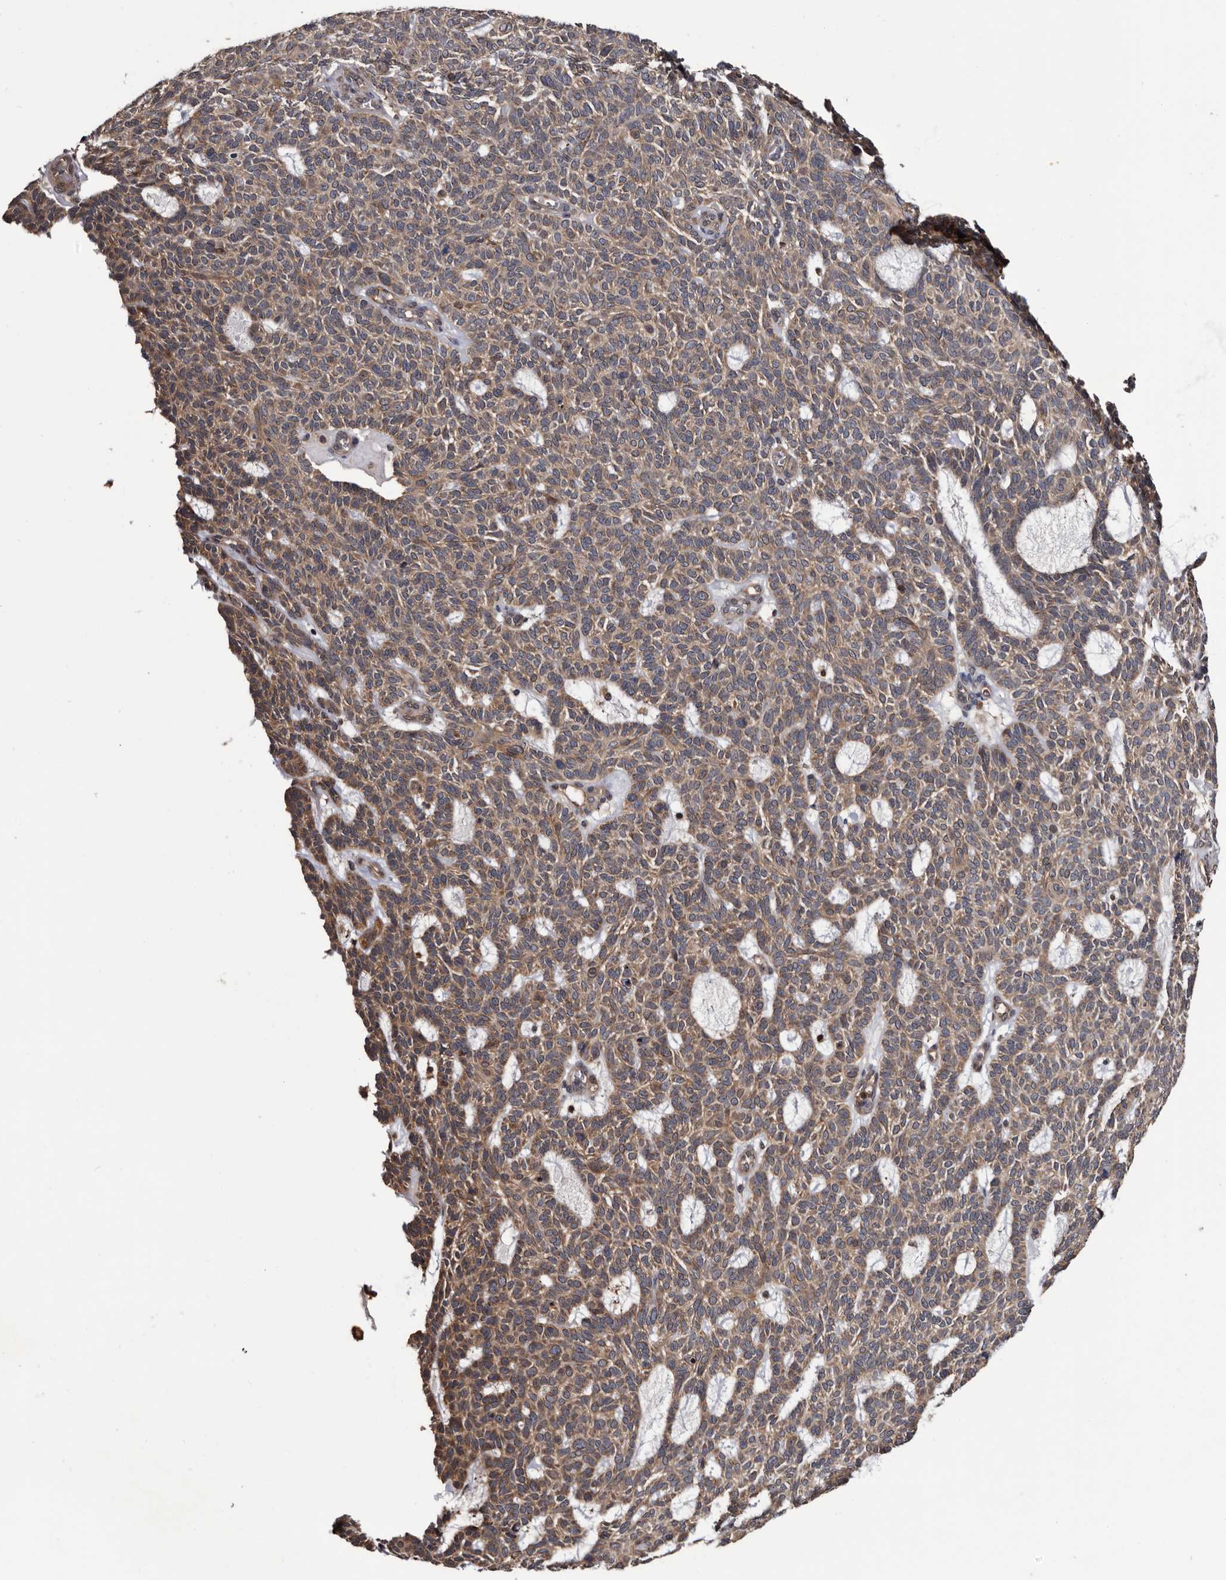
{"staining": {"intensity": "moderate", "quantity": ">75%", "location": "cytoplasmic/membranous"}, "tissue": "skin cancer", "cell_type": "Tumor cells", "image_type": "cancer", "snomed": [{"axis": "morphology", "description": "Squamous cell carcinoma, NOS"}, {"axis": "topography", "description": "Skin"}], "caption": "An immunohistochemistry image of tumor tissue is shown. Protein staining in brown labels moderate cytoplasmic/membranous positivity in skin cancer within tumor cells. Nuclei are stained in blue.", "gene": "TTI2", "patient": {"sex": "female", "age": 90}}